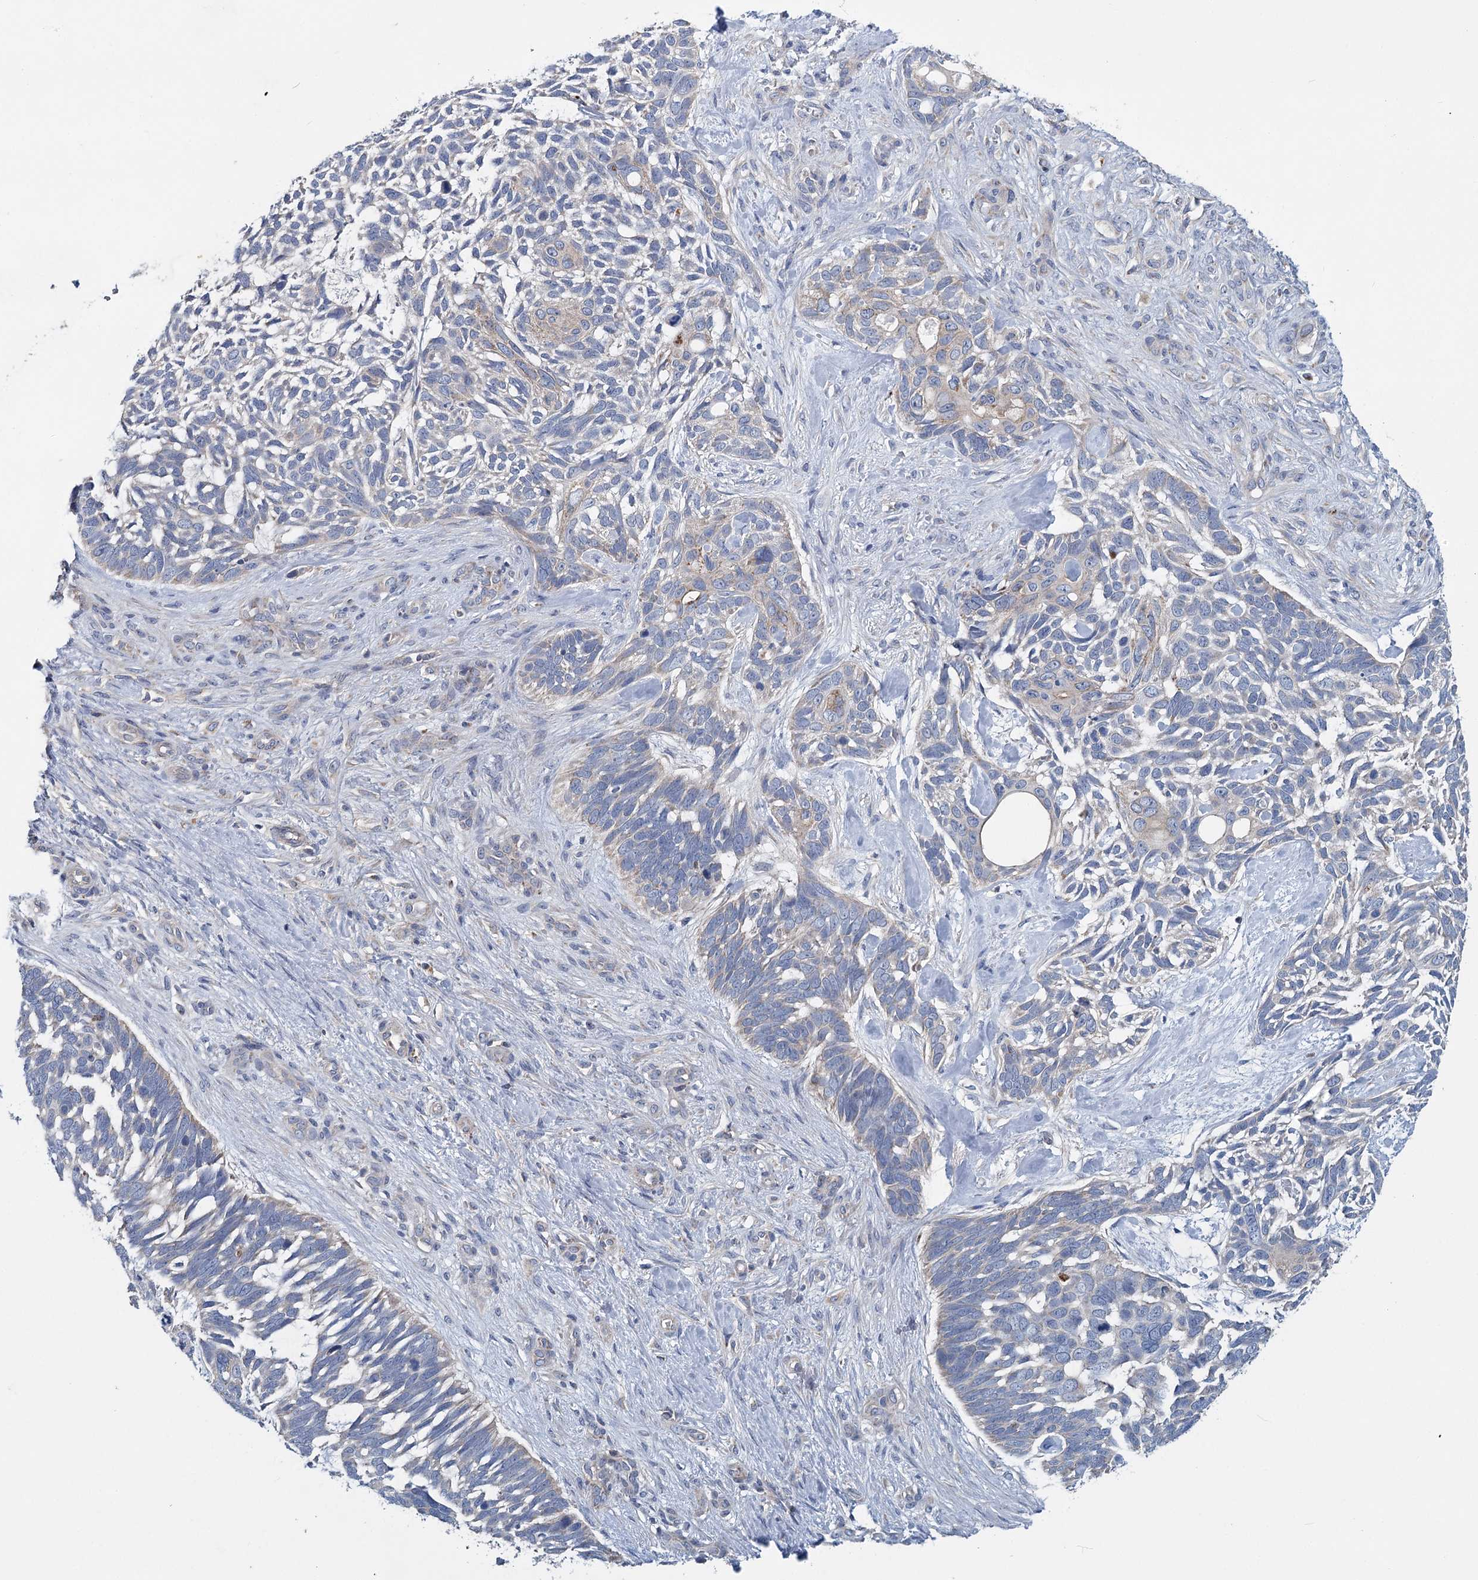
{"staining": {"intensity": "weak", "quantity": "<25%", "location": "cytoplasmic/membranous"}, "tissue": "skin cancer", "cell_type": "Tumor cells", "image_type": "cancer", "snomed": [{"axis": "morphology", "description": "Basal cell carcinoma"}, {"axis": "topography", "description": "Skin"}], "caption": "Skin cancer stained for a protein using immunohistochemistry reveals no positivity tumor cells.", "gene": "ANKRD16", "patient": {"sex": "male", "age": 88}}